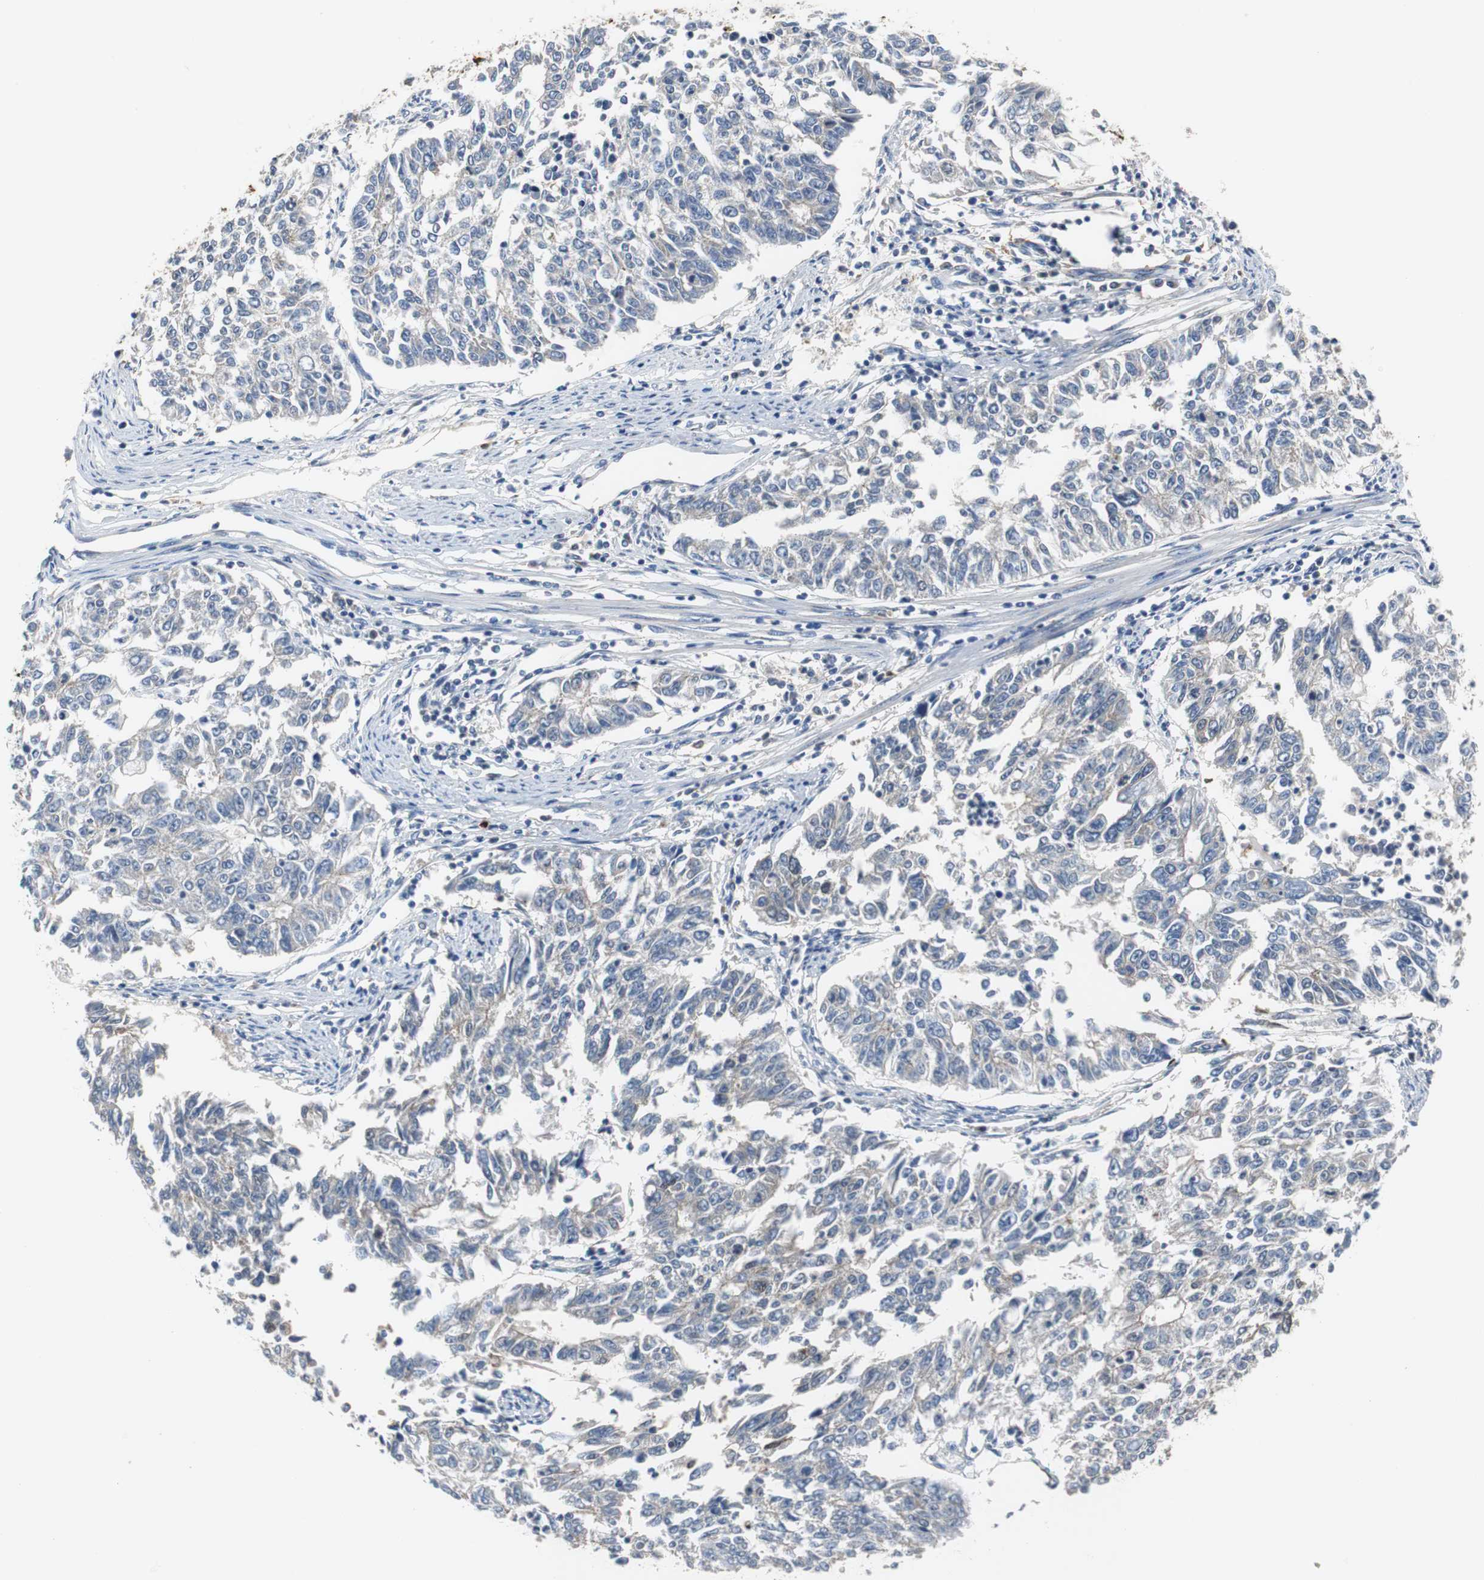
{"staining": {"intensity": "moderate", "quantity": "25%-75%", "location": "cytoplasmic/membranous"}, "tissue": "endometrial cancer", "cell_type": "Tumor cells", "image_type": "cancer", "snomed": [{"axis": "morphology", "description": "Adenocarcinoma, NOS"}, {"axis": "topography", "description": "Endometrium"}], "caption": "The immunohistochemical stain shows moderate cytoplasmic/membranous staining in tumor cells of endometrial adenocarcinoma tissue.", "gene": "CALB2", "patient": {"sex": "female", "age": 42}}